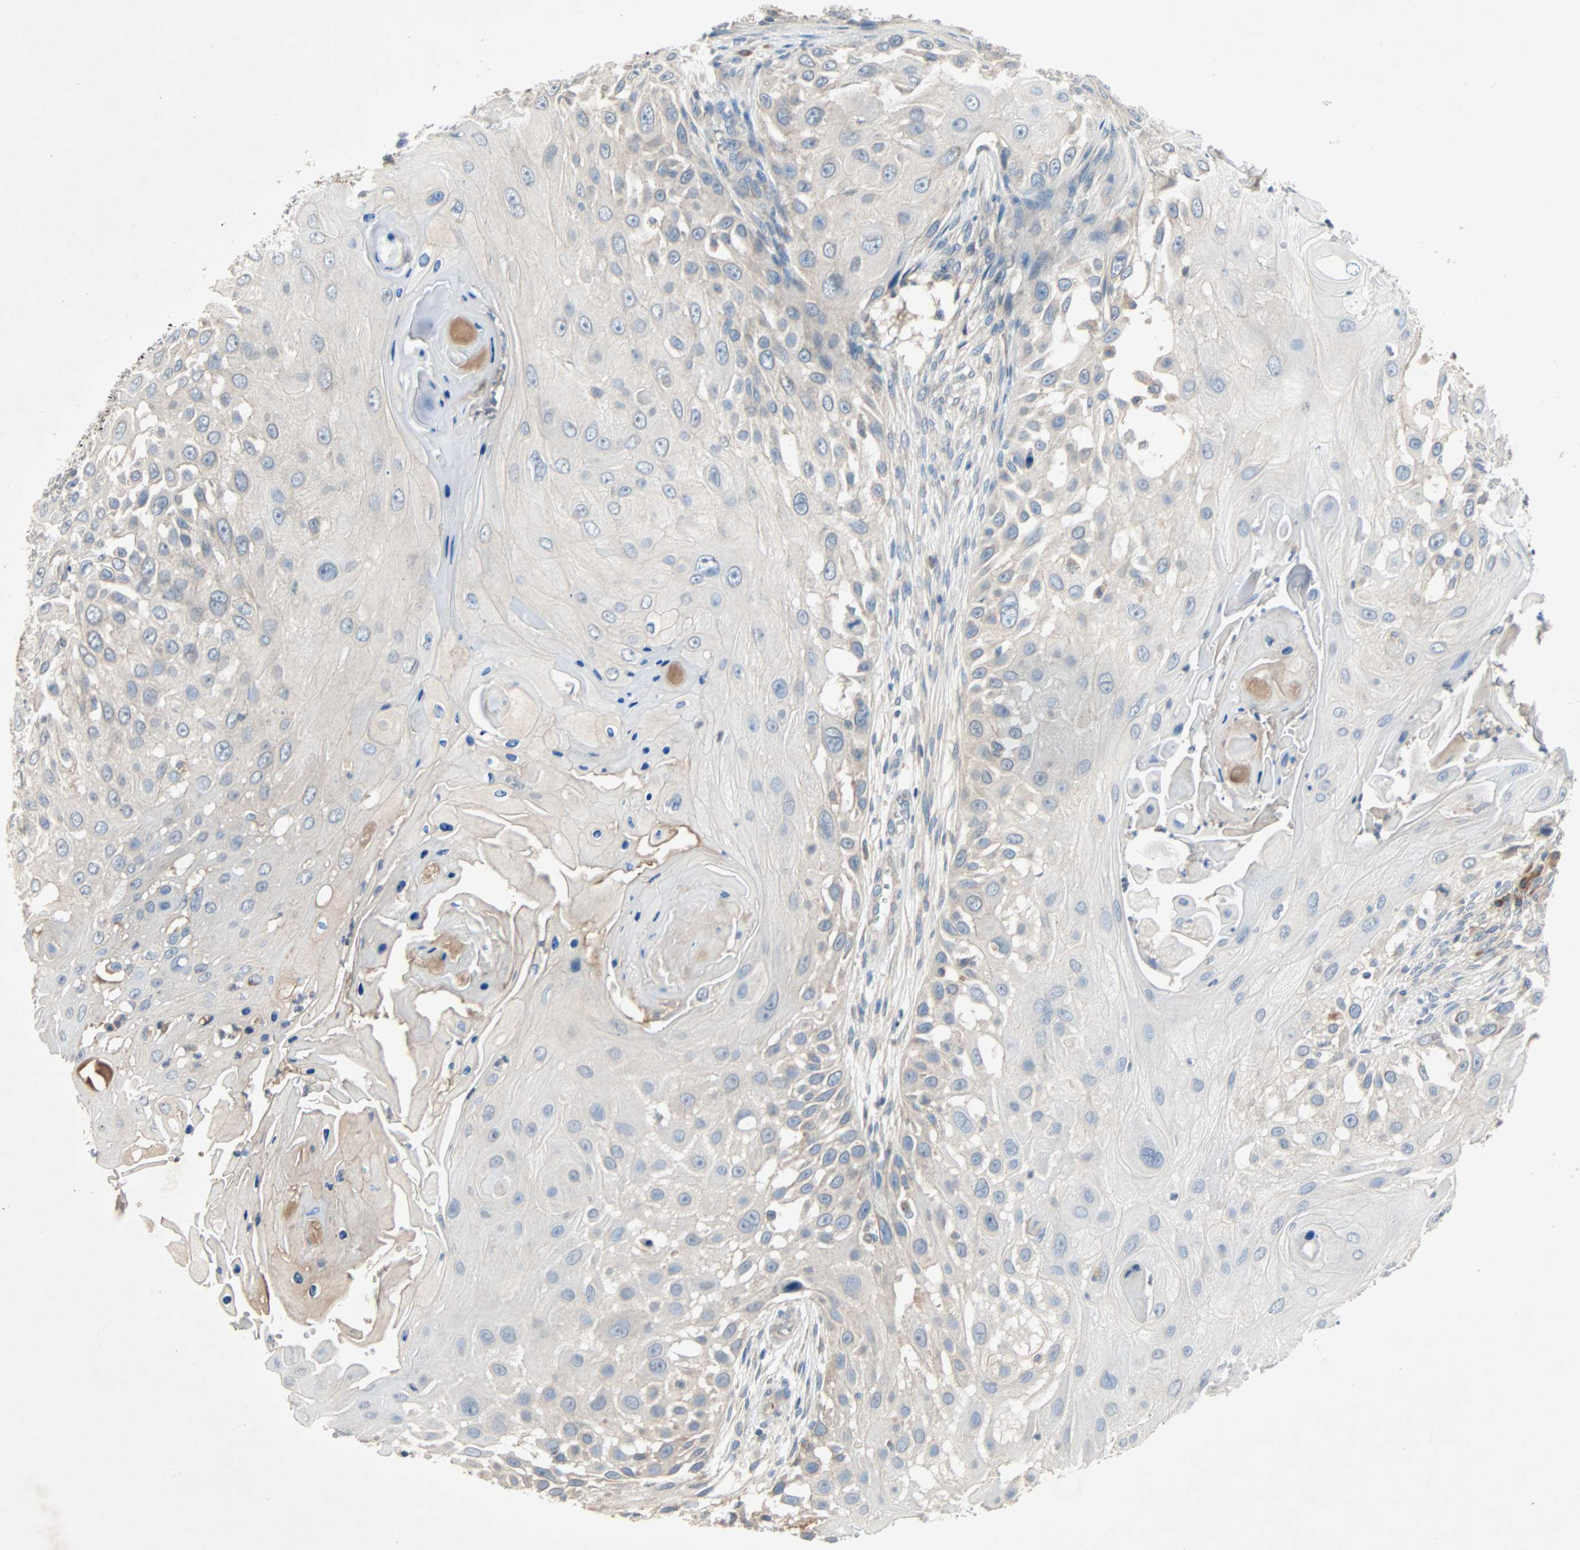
{"staining": {"intensity": "weak", "quantity": "<25%", "location": "cytoplasmic/membranous"}, "tissue": "skin cancer", "cell_type": "Tumor cells", "image_type": "cancer", "snomed": [{"axis": "morphology", "description": "Squamous cell carcinoma, NOS"}, {"axis": "topography", "description": "Skin"}], "caption": "Immunohistochemistry of squamous cell carcinoma (skin) reveals no staining in tumor cells. Nuclei are stained in blue.", "gene": "XYLT1", "patient": {"sex": "female", "age": 44}}